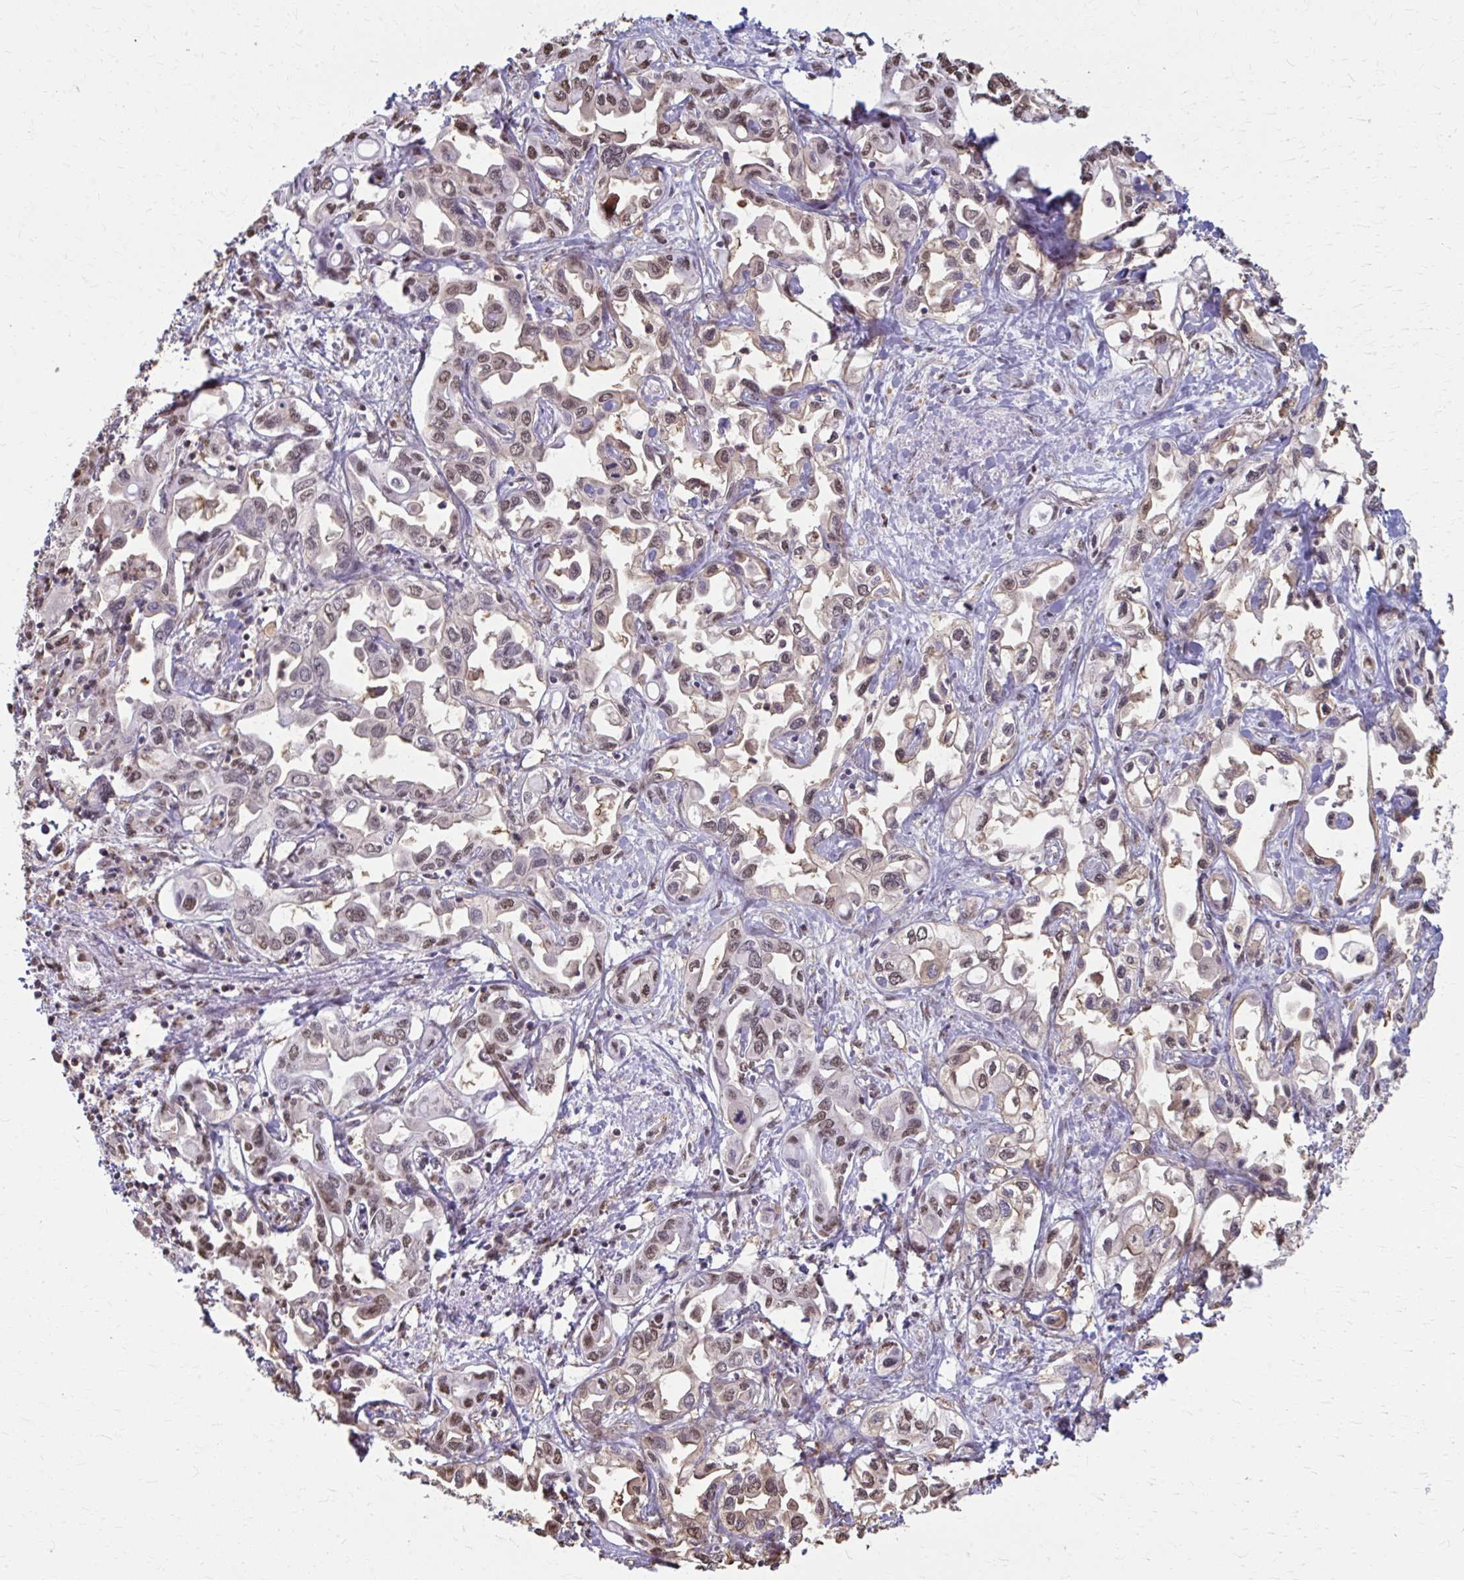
{"staining": {"intensity": "weak", "quantity": ">75%", "location": "nuclear"}, "tissue": "liver cancer", "cell_type": "Tumor cells", "image_type": "cancer", "snomed": [{"axis": "morphology", "description": "Cholangiocarcinoma"}, {"axis": "topography", "description": "Liver"}], "caption": "An image of liver cholangiocarcinoma stained for a protein displays weak nuclear brown staining in tumor cells.", "gene": "ING4", "patient": {"sex": "female", "age": 64}}